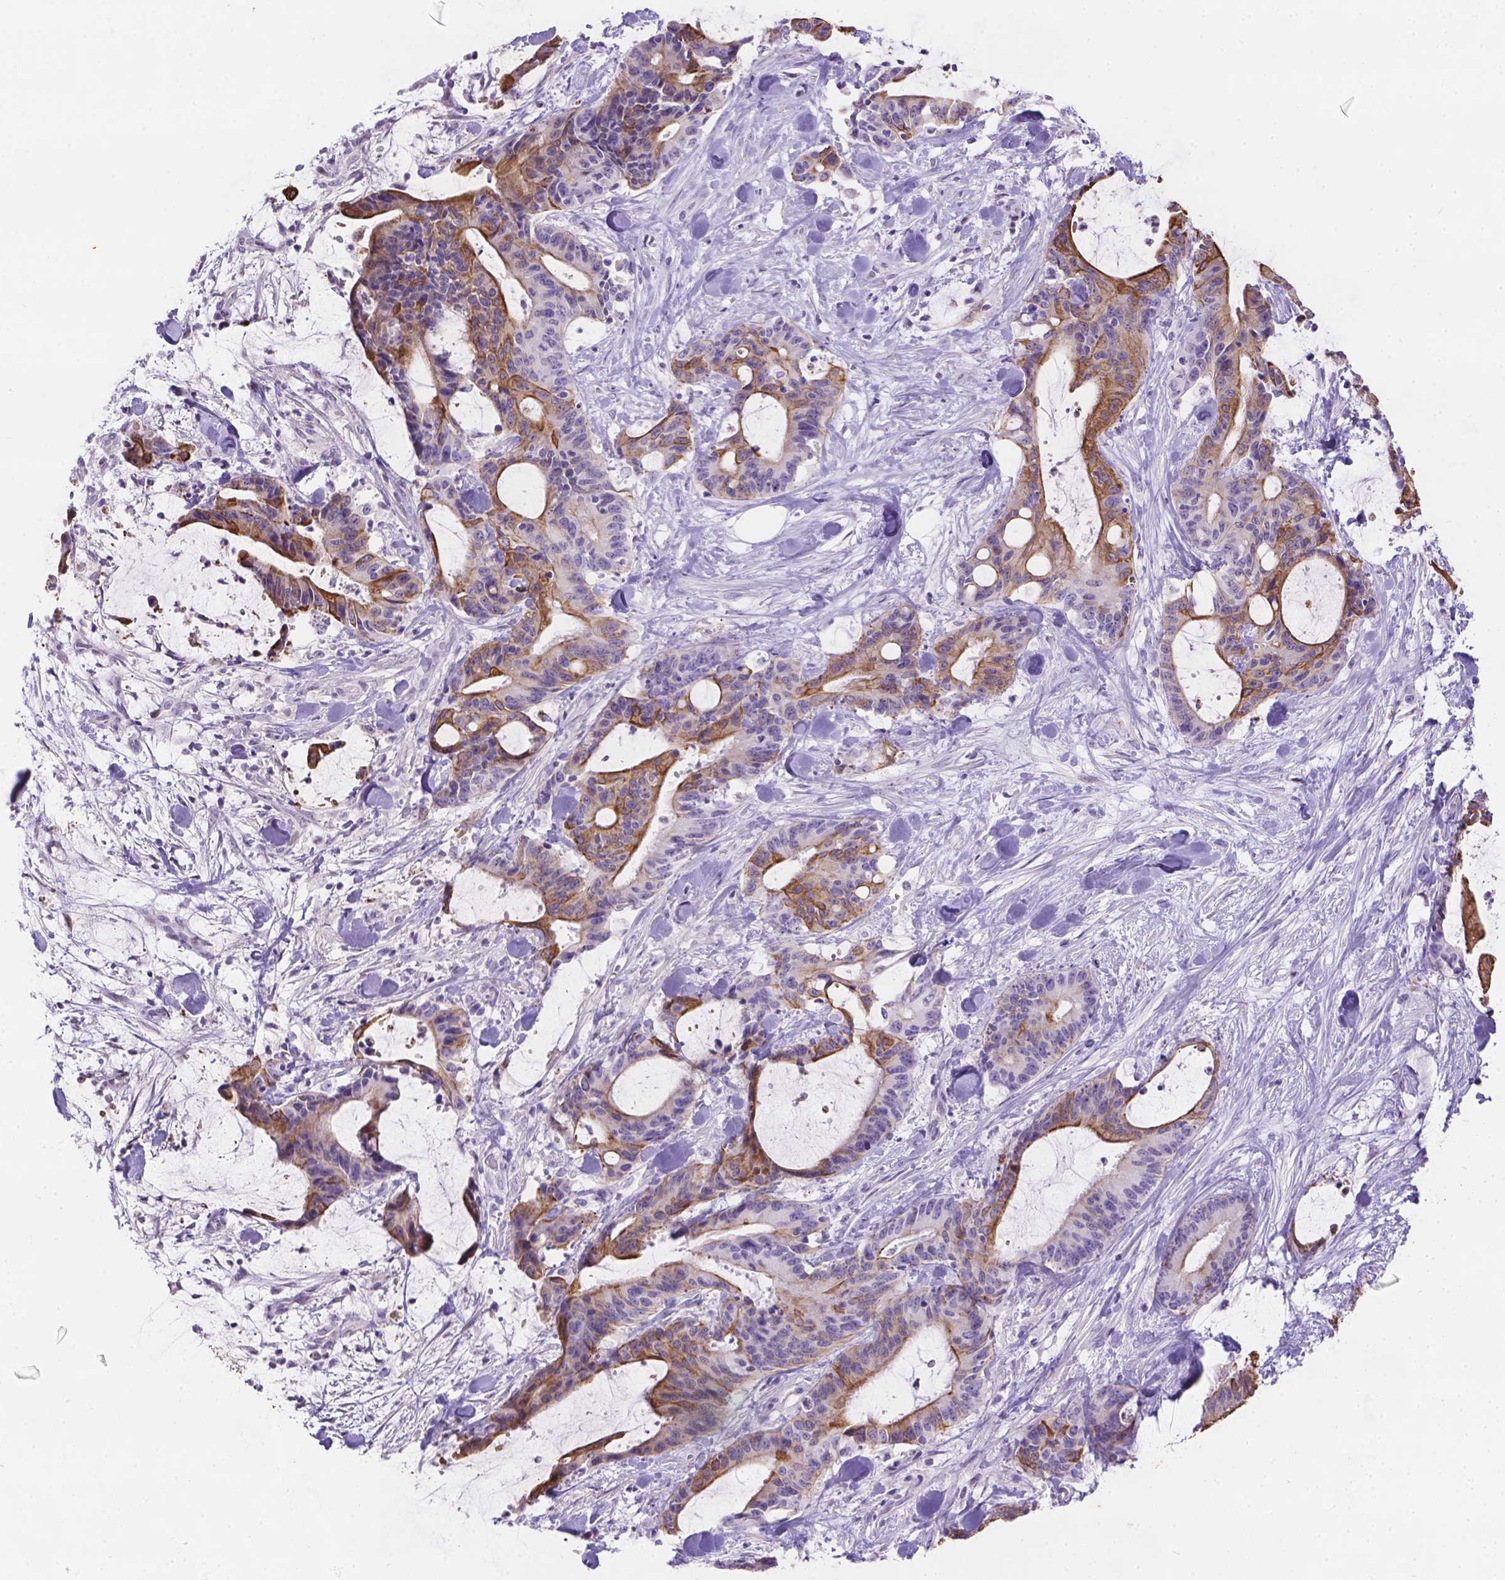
{"staining": {"intensity": "strong", "quantity": "25%-75%", "location": "cytoplasmic/membranous"}, "tissue": "liver cancer", "cell_type": "Tumor cells", "image_type": "cancer", "snomed": [{"axis": "morphology", "description": "Cholangiocarcinoma"}, {"axis": "topography", "description": "Liver"}], "caption": "IHC (DAB (3,3'-diaminobenzidine)) staining of human liver cholangiocarcinoma displays strong cytoplasmic/membranous protein expression in about 25%-75% of tumor cells.", "gene": "DMWD", "patient": {"sex": "female", "age": 73}}